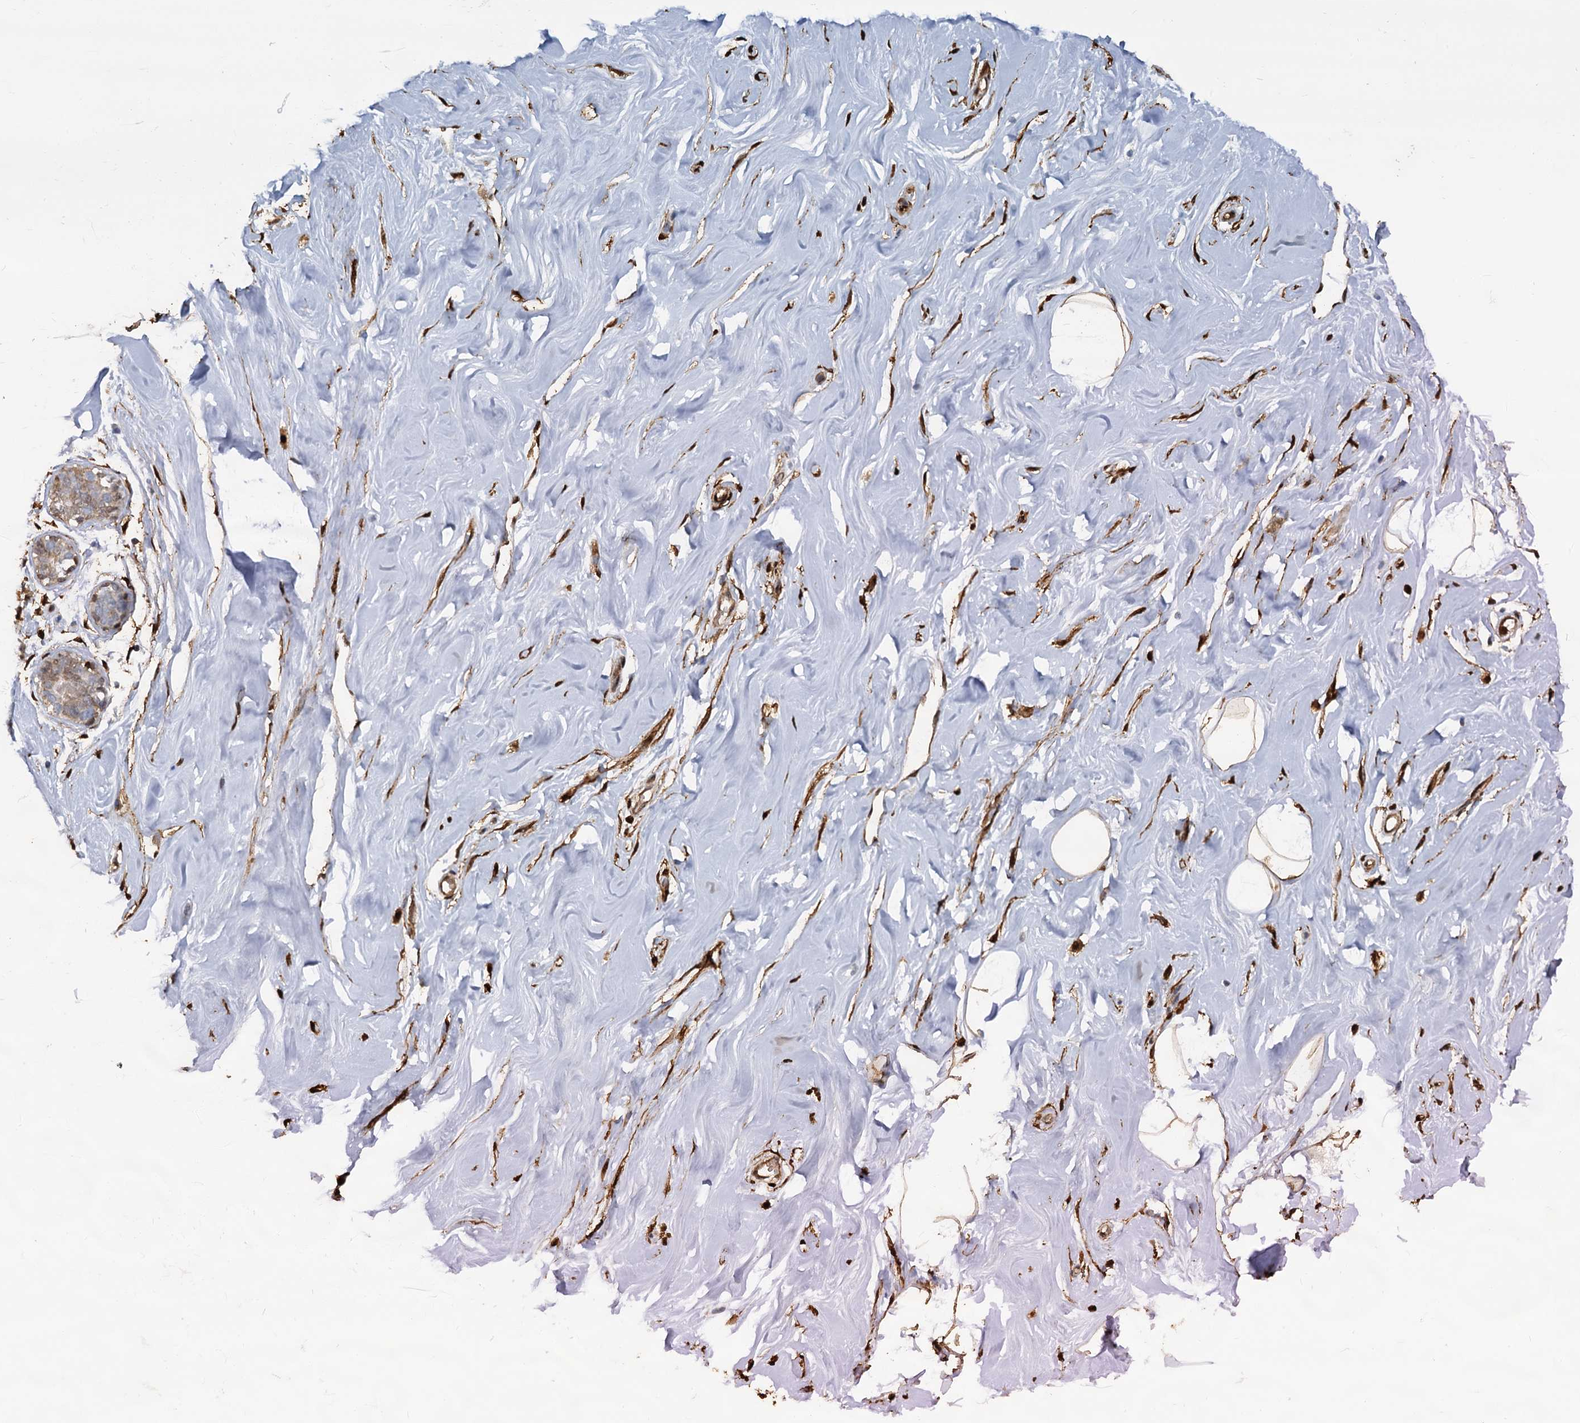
{"staining": {"intensity": "negative", "quantity": "none", "location": "none"}, "tissue": "breast", "cell_type": "Adipocytes", "image_type": "normal", "snomed": [{"axis": "morphology", "description": "Normal tissue, NOS"}, {"axis": "morphology", "description": "Adenoma, NOS"}, {"axis": "topography", "description": "Breast"}], "caption": "Immunohistochemical staining of normal human breast demonstrates no significant staining in adipocytes. The staining is performed using DAB brown chromogen with nuclei counter-stained in using hematoxylin.", "gene": "S100A6", "patient": {"sex": "female", "age": 23}}